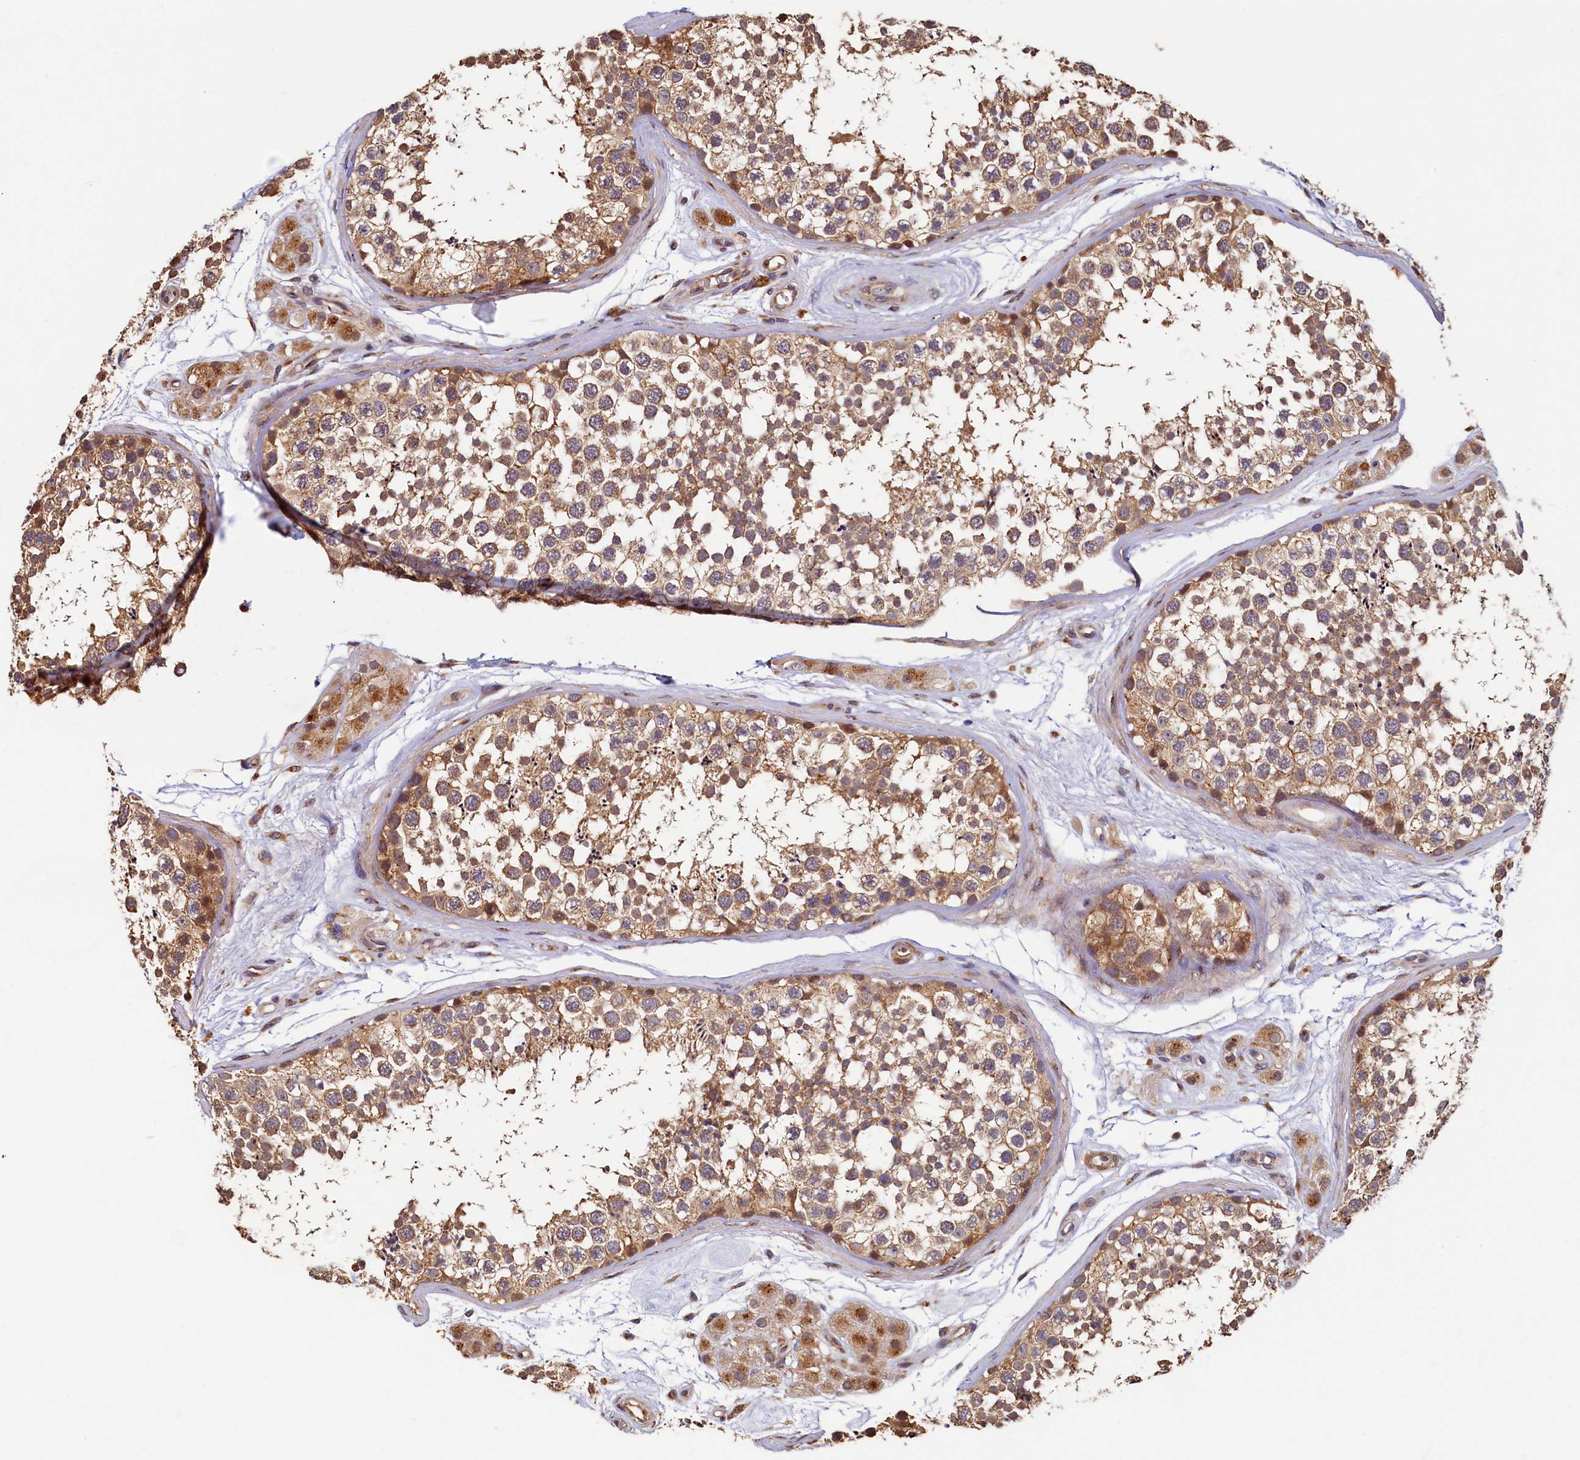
{"staining": {"intensity": "moderate", "quantity": ">75%", "location": "cytoplasmic/membranous"}, "tissue": "testis", "cell_type": "Cells in seminiferous ducts", "image_type": "normal", "snomed": [{"axis": "morphology", "description": "Normal tissue, NOS"}, {"axis": "topography", "description": "Testis"}], "caption": "Brown immunohistochemical staining in benign testis shows moderate cytoplasmic/membranous positivity in approximately >75% of cells in seminiferous ducts.", "gene": "TMEM181", "patient": {"sex": "male", "age": 56}}